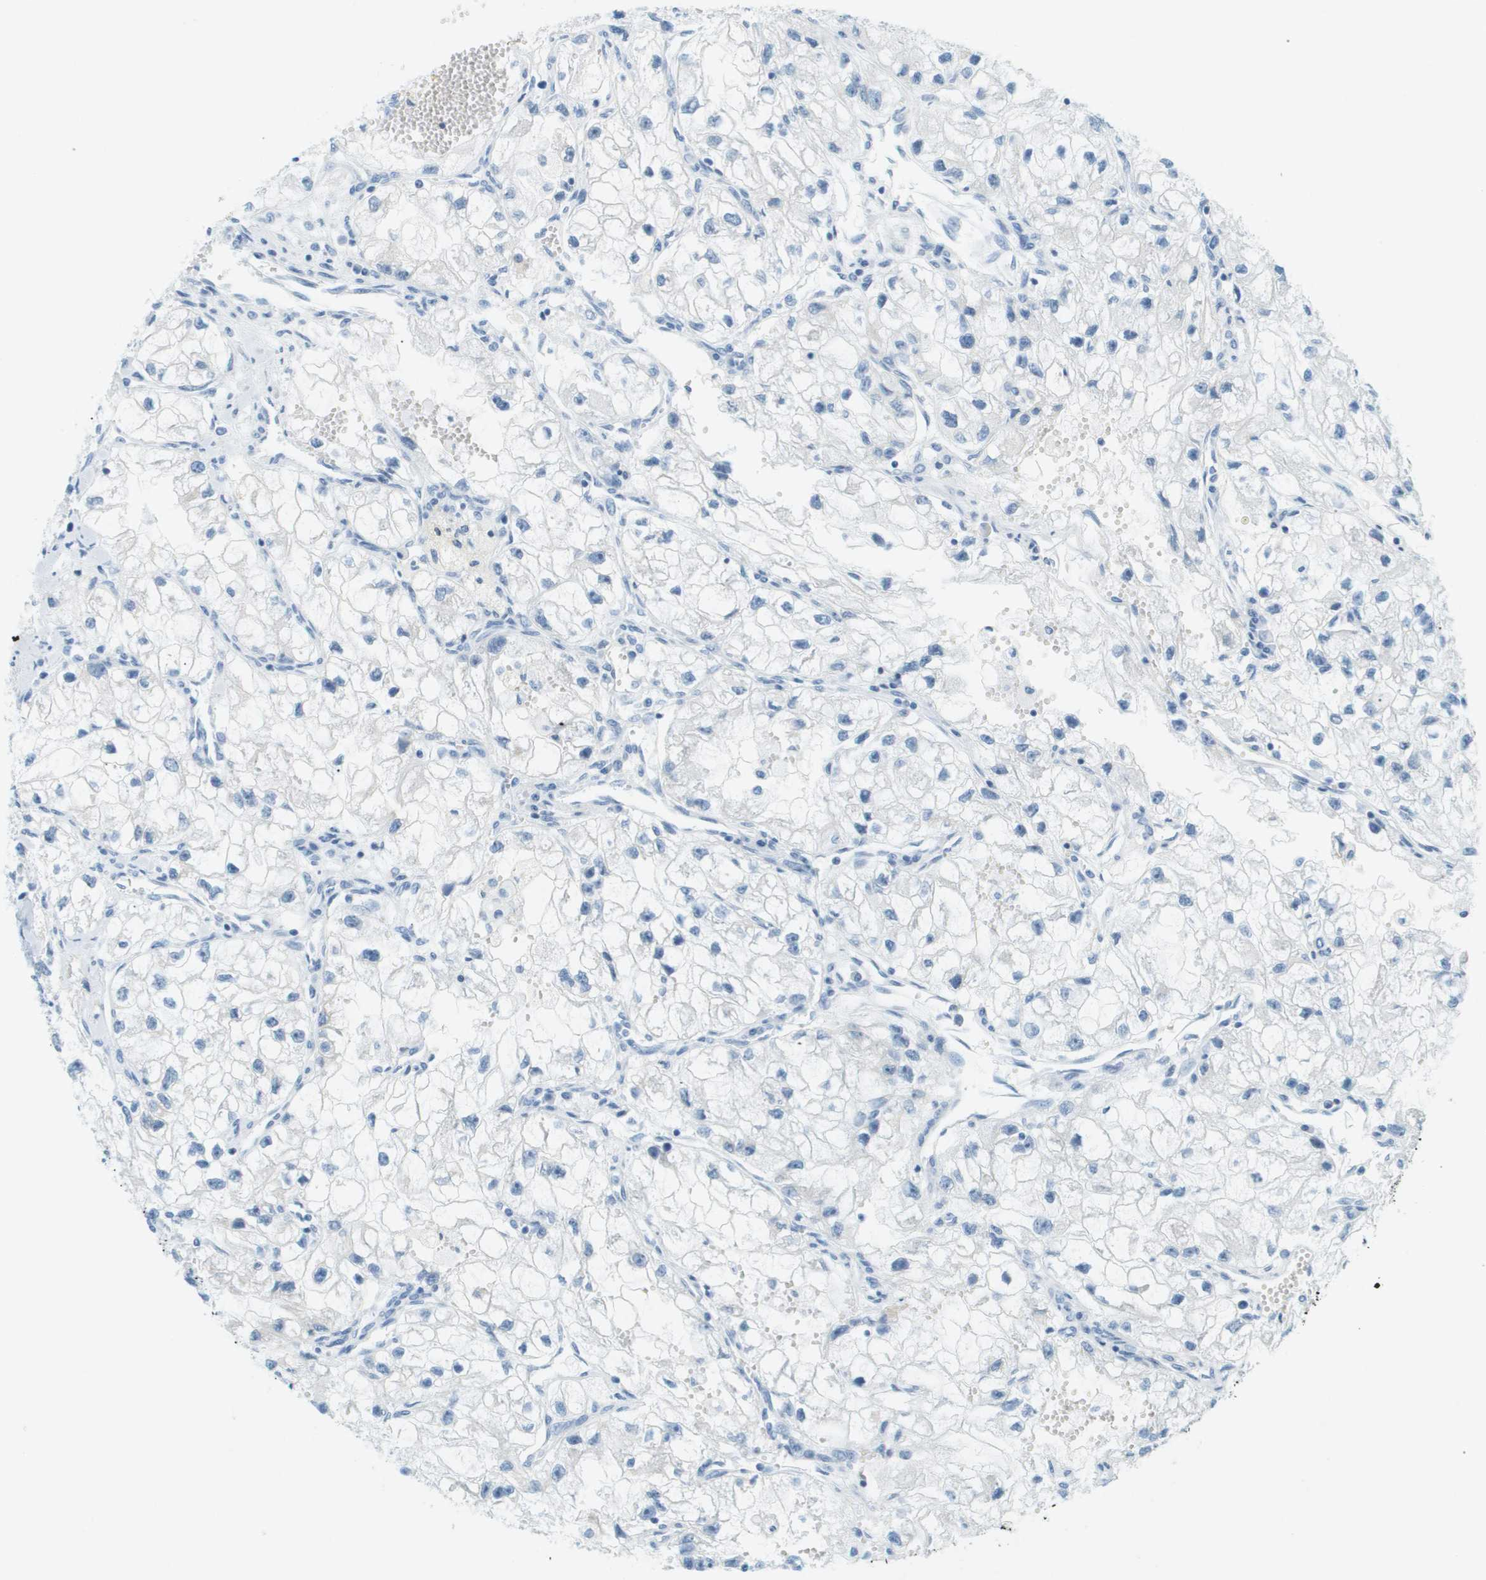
{"staining": {"intensity": "negative", "quantity": "none", "location": "none"}, "tissue": "renal cancer", "cell_type": "Tumor cells", "image_type": "cancer", "snomed": [{"axis": "morphology", "description": "Adenocarcinoma, NOS"}, {"axis": "topography", "description": "Kidney"}], "caption": "High power microscopy photomicrograph of an IHC micrograph of renal adenocarcinoma, revealing no significant positivity in tumor cells. The staining is performed using DAB brown chromogen with nuclei counter-stained in using hematoxylin.", "gene": "SMYD5", "patient": {"sex": "female", "age": 70}}